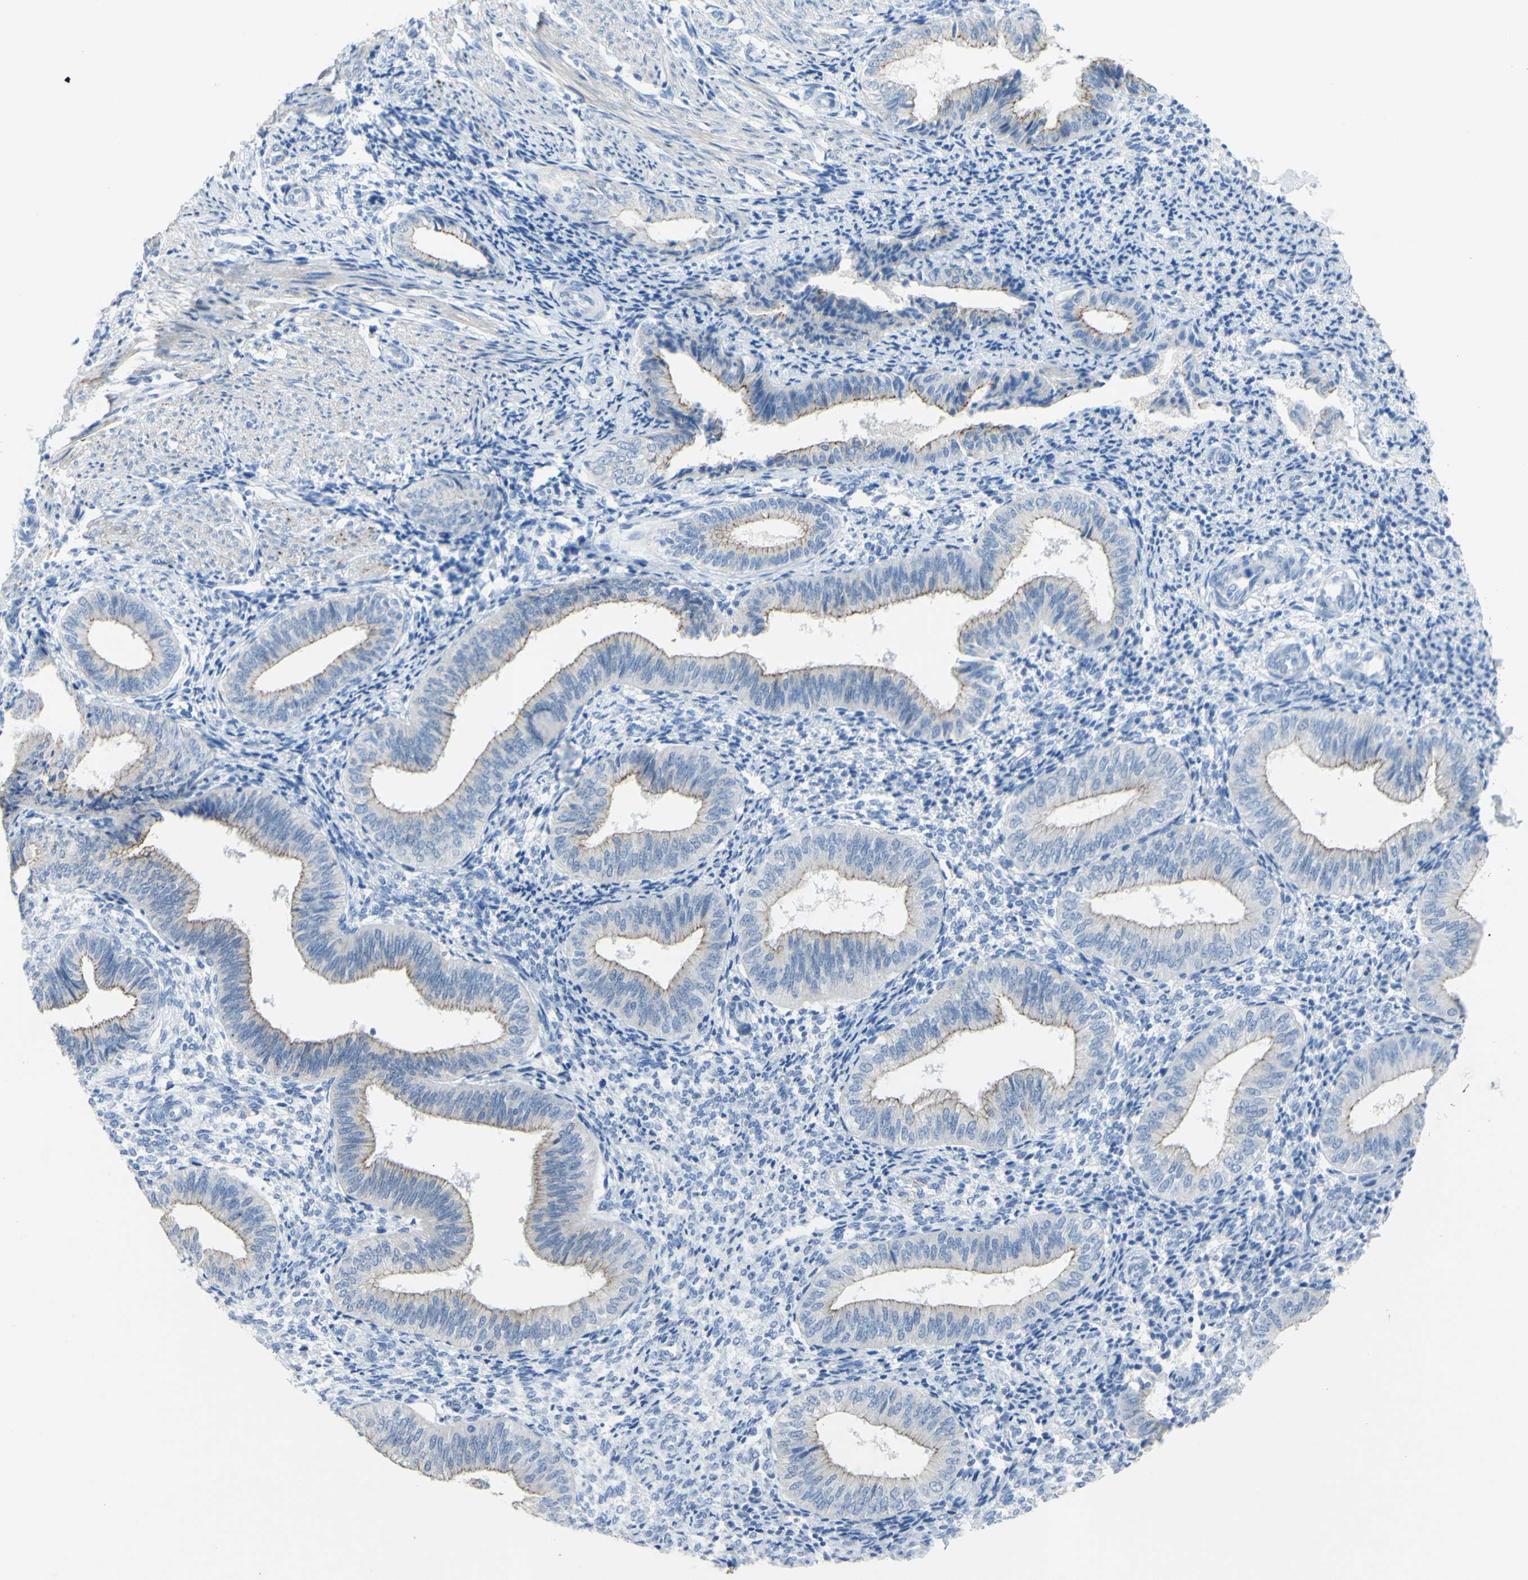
{"staining": {"intensity": "negative", "quantity": "none", "location": "none"}, "tissue": "endometrium", "cell_type": "Cells in endometrial stroma", "image_type": "normal", "snomed": [{"axis": "morphology", "description": "Normal tissue, NOS"}, {"axis": "topography", "description": "Endometrium"}], "caption": "This is a histopathology image of IHC staining of normal endometrium, which shows no staining in cells in endometrial stroma.", "gene": "DSC2", "patient": {"sex": "female", "age": 50}}